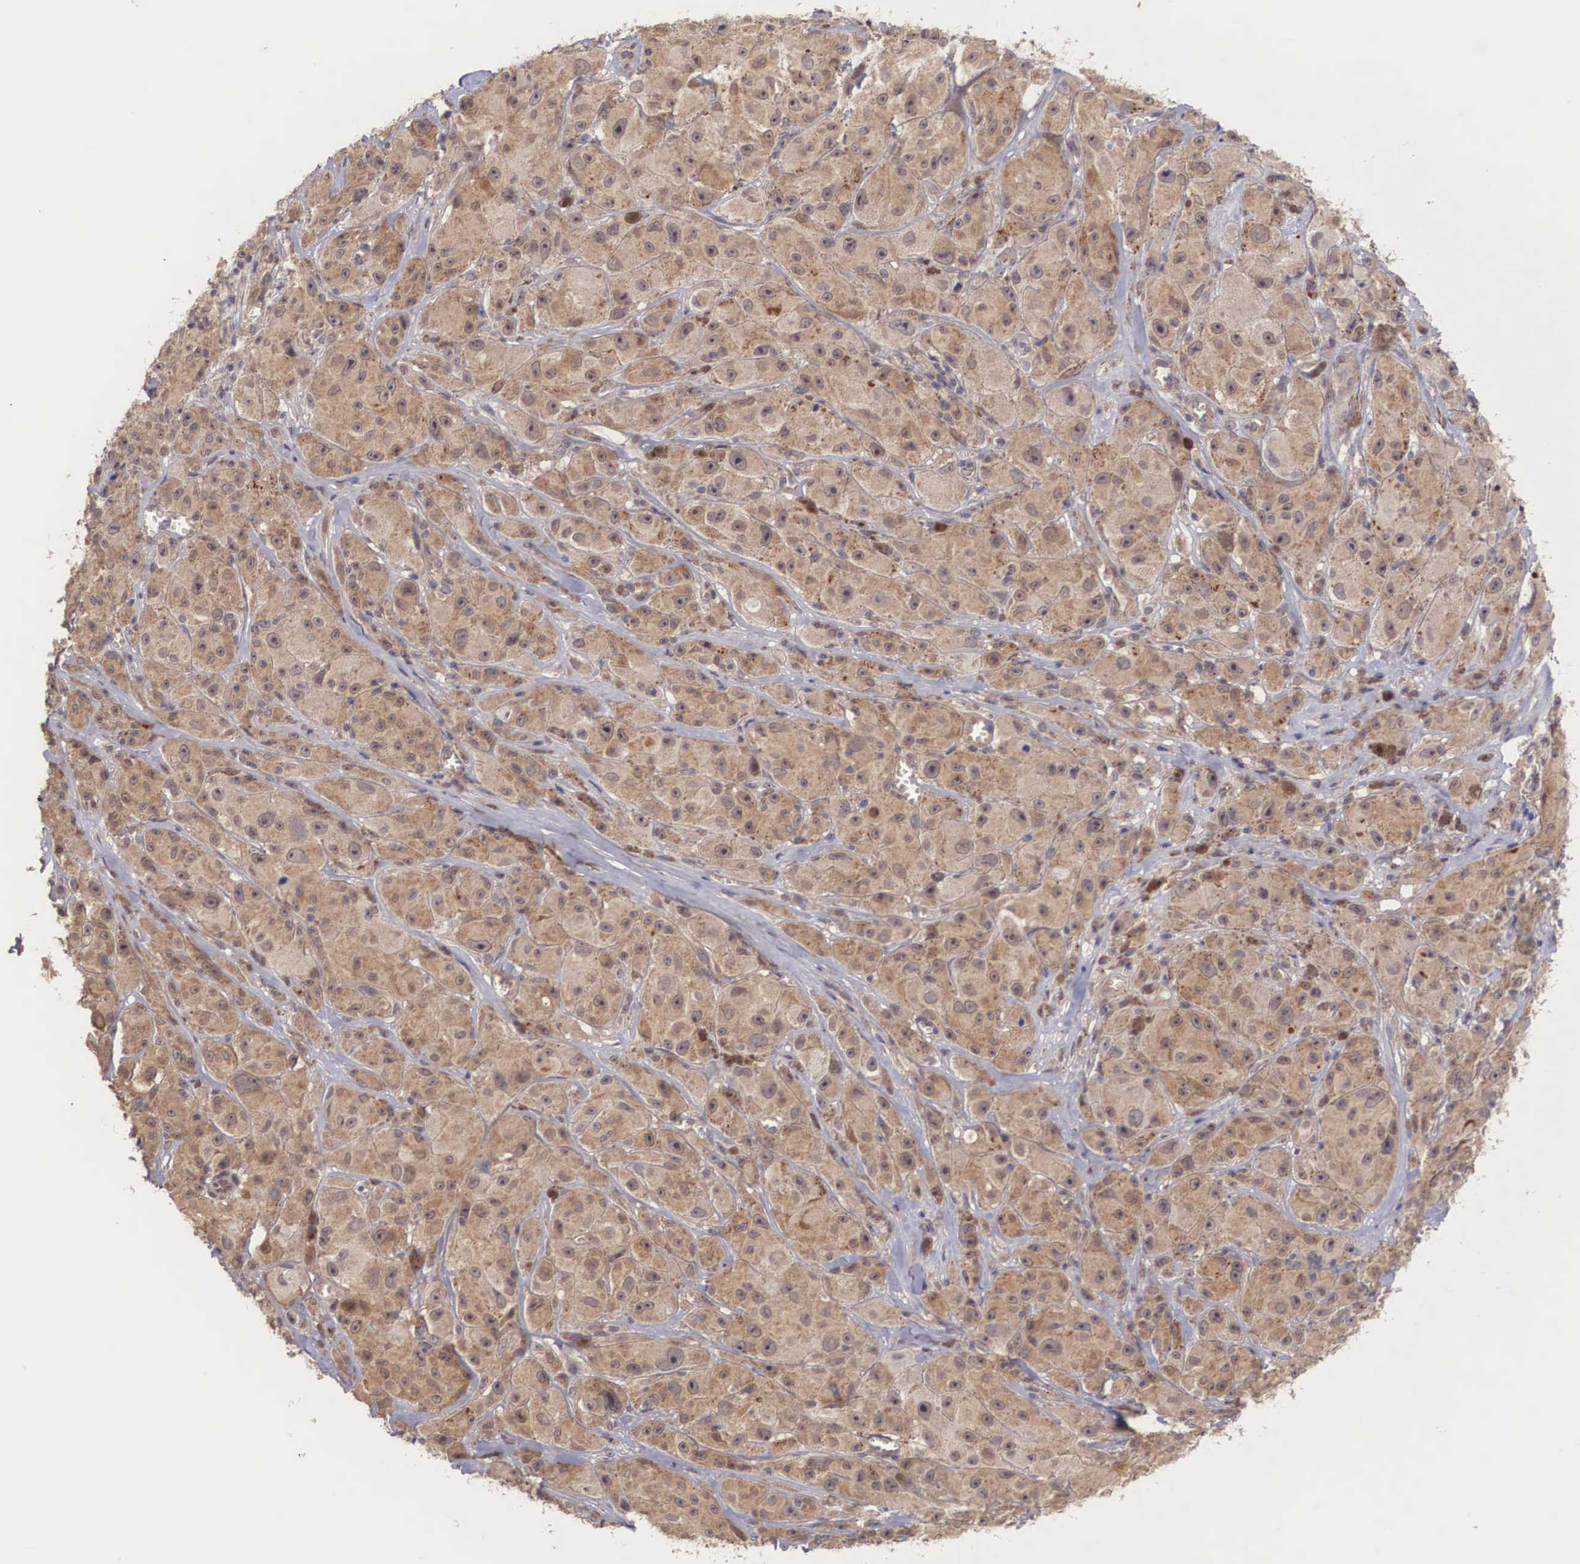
{"staining": {"intensity": "moderate", "quantity": ">75%", "location": "cytoplasmic/membranous,nuclear"}, "tissue": "melanoma", "cell_type": "Tumor cells", "image_type": "cancer", "snomed": [{"axis": "morphology", "description": "Malignant melanoma, NOS"}, {"axis": "topography", "description": "Skin"}], "caption": "Immunohistochemical staining of malignant melanoma exhibits medium levels of moderate cytoplasmic/membranous and nuclear positivity in about >75% of tumor cells. The staining is performed using DAB brown chromogen to label protein expression. The nuclei are counter-stained blue using hematoxylin.", "gene": "DNAJB7", "patient": {"sex": "male", "age": 56}}